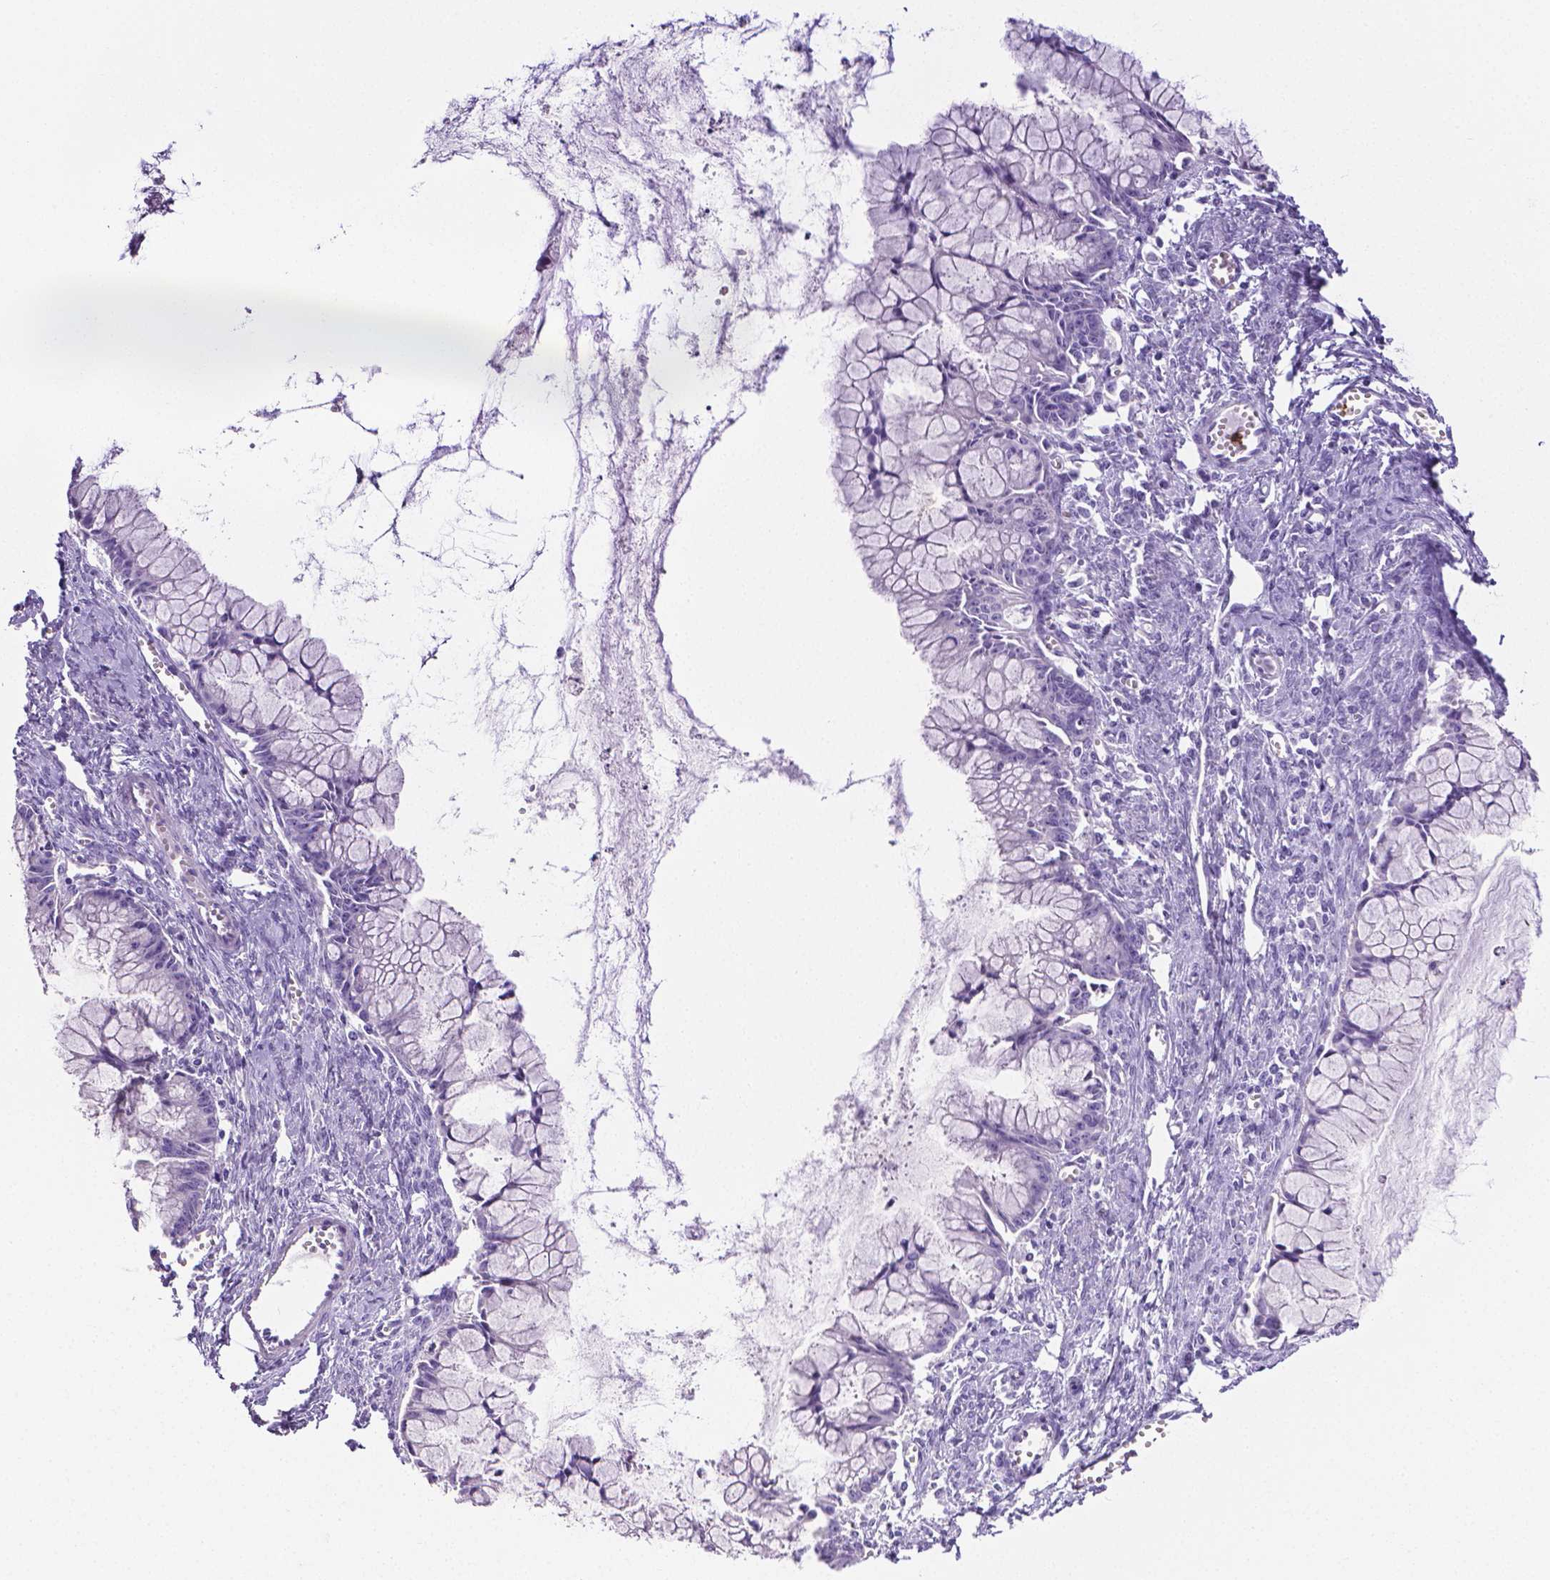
{"staining": {"intensity": "negative", "quantity": "none", "location": "none"}, "tissue": "ovarian cancer", "cell_type": "Tumor cells", "image_type": "cancer", "snomed": [{"axis": "morphology", "description": "Cystadenocarcinoma, mucinous, NOS"}, {"axis": "topography", "description": "Ovary"}], "caption": "The photomicrograph shows no staining of tumor cells in mucinous cystadenocarcinoma (ovarian). Nuclei are stained in blue.", "gene": "MMP9", "patient": {"sex": "female", "age": 41}}